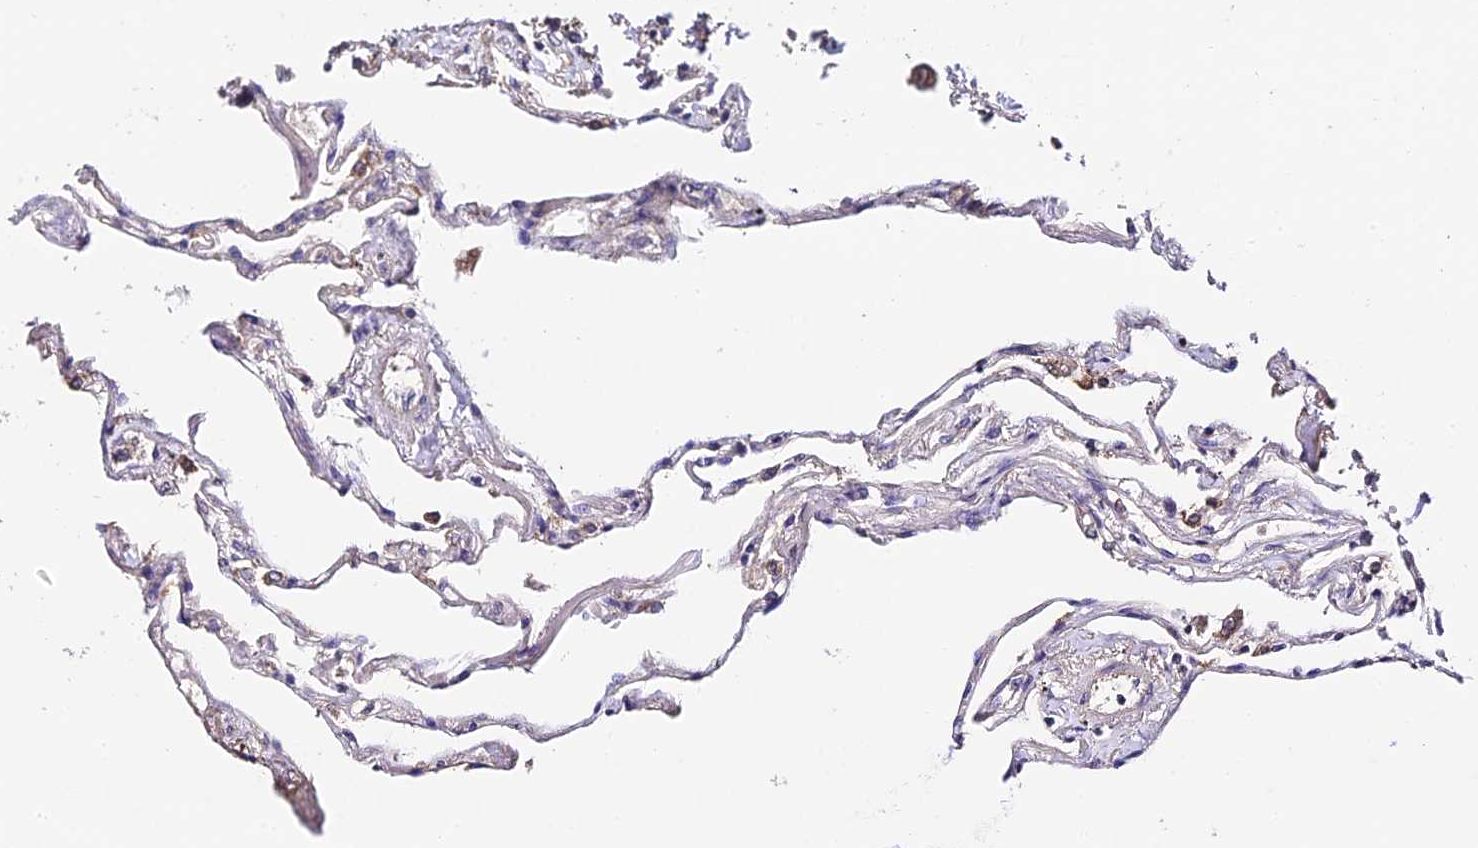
{"staining": {"intensity": "weak", "quantity": "<25%", "location": "cytoplasmic/membranous"}, "tissue": "lung", "cell_type": "Alveolar cells", "image_type": "normal", "snomed": [{"axis": "morphology", "description": "Normal tissue, NOS"}, {"axis": "topography", "description": "Lung"}], "caption": "Benign lung was stained to show a protein in brown. There is no significant expression in alveolar cells.", "gene": "C3orf20", "patient": {"sex": "female", "age": 67}}